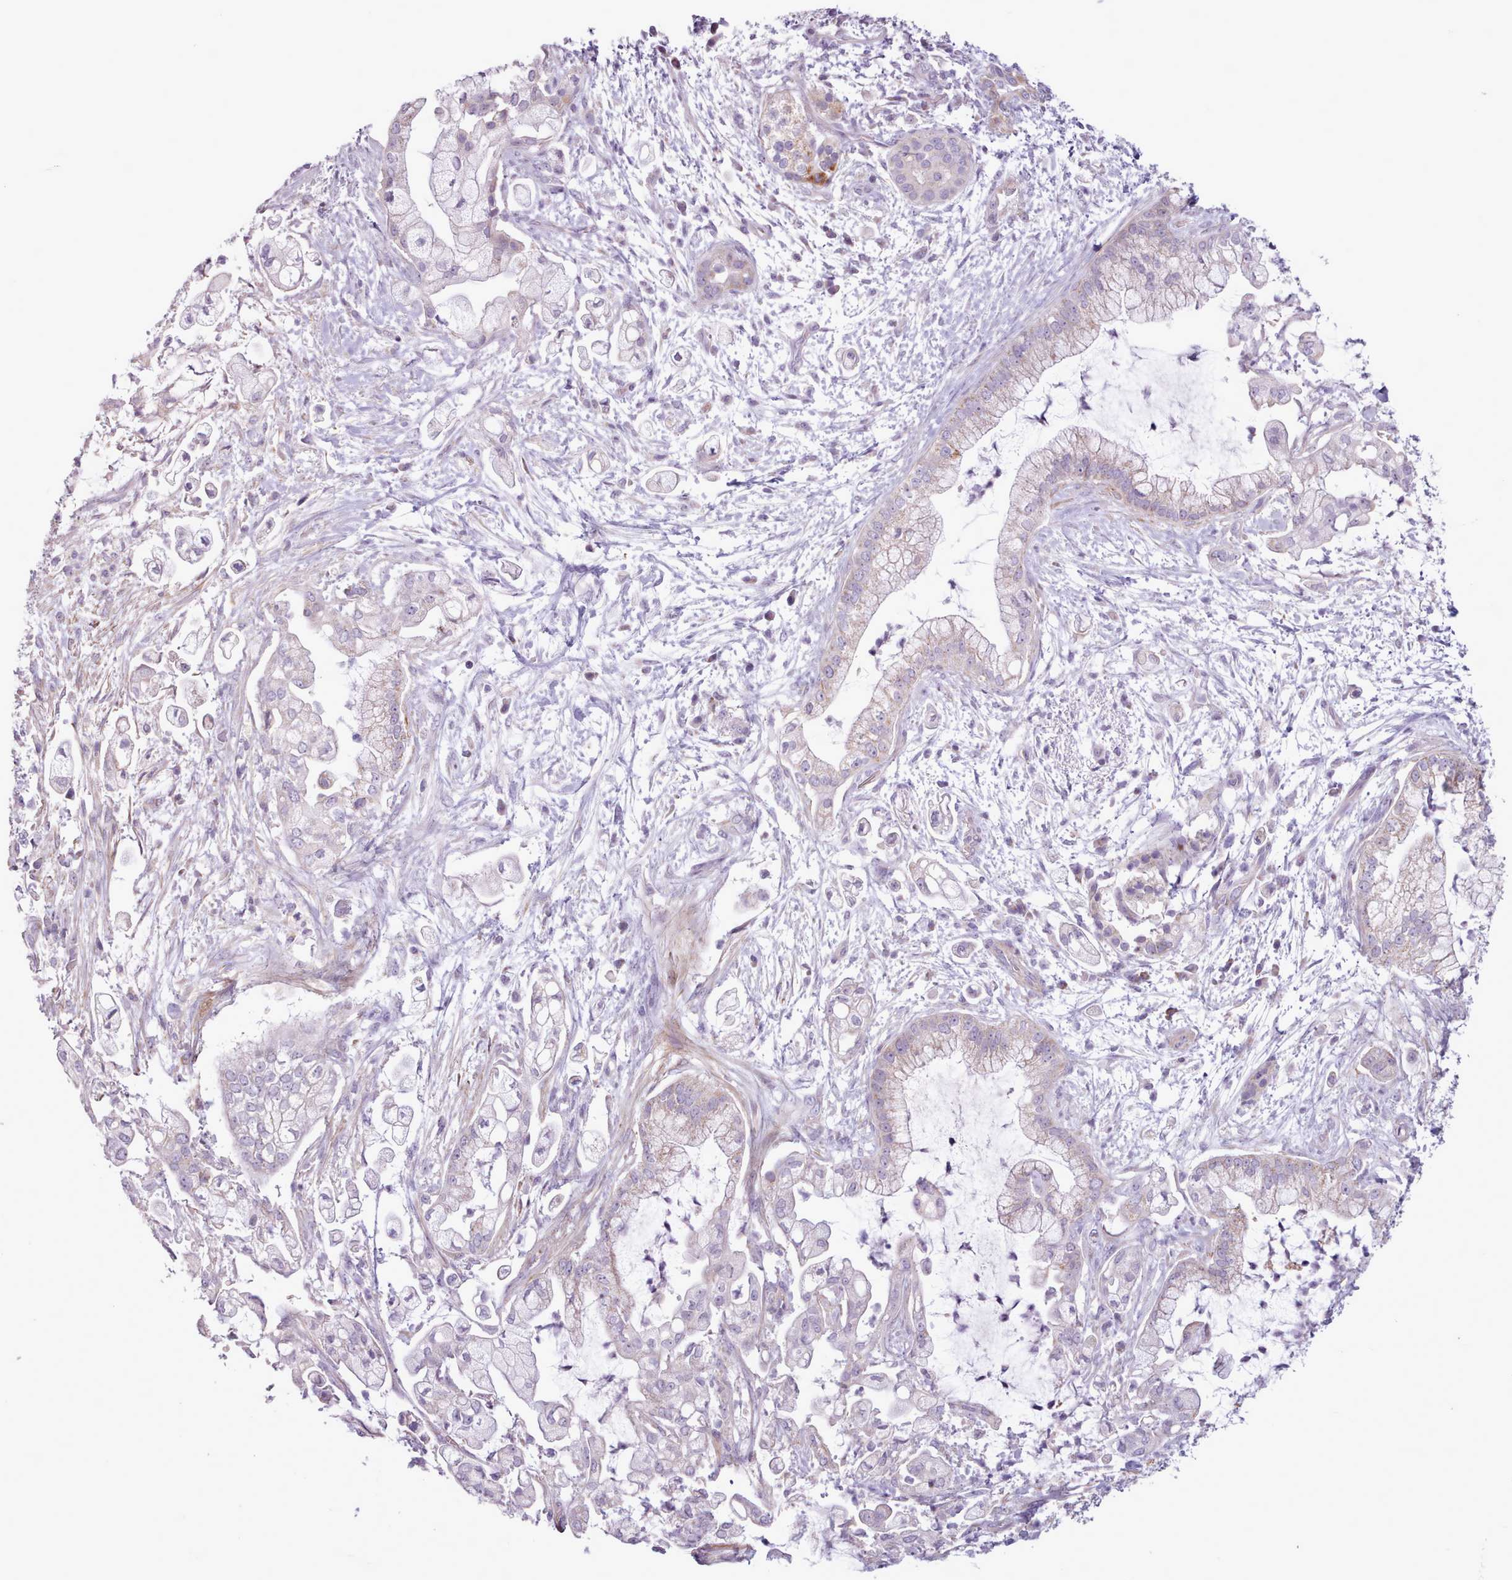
{"staining": {"intensity": "negative", "quantity": "none", "location": "none"}, "tissue": "pancreatic cancer", "cell_type": "Tumor cells", "image_type": "cancer", "snomed": [{"axis": "morphology", "description": "Adenocarcinoma, NOS"}, {"axis": "topography", "description": "Pancreas"}], "caption": "IHC of human pancreatic cancer (adenocarcinoma) shows no expression in tumor cells. (Immunohistochemistry (ihc), brightfield microscopy, high magnification).", "gene": "AVL9", "patient": {"sex": "female", "age": 69}}